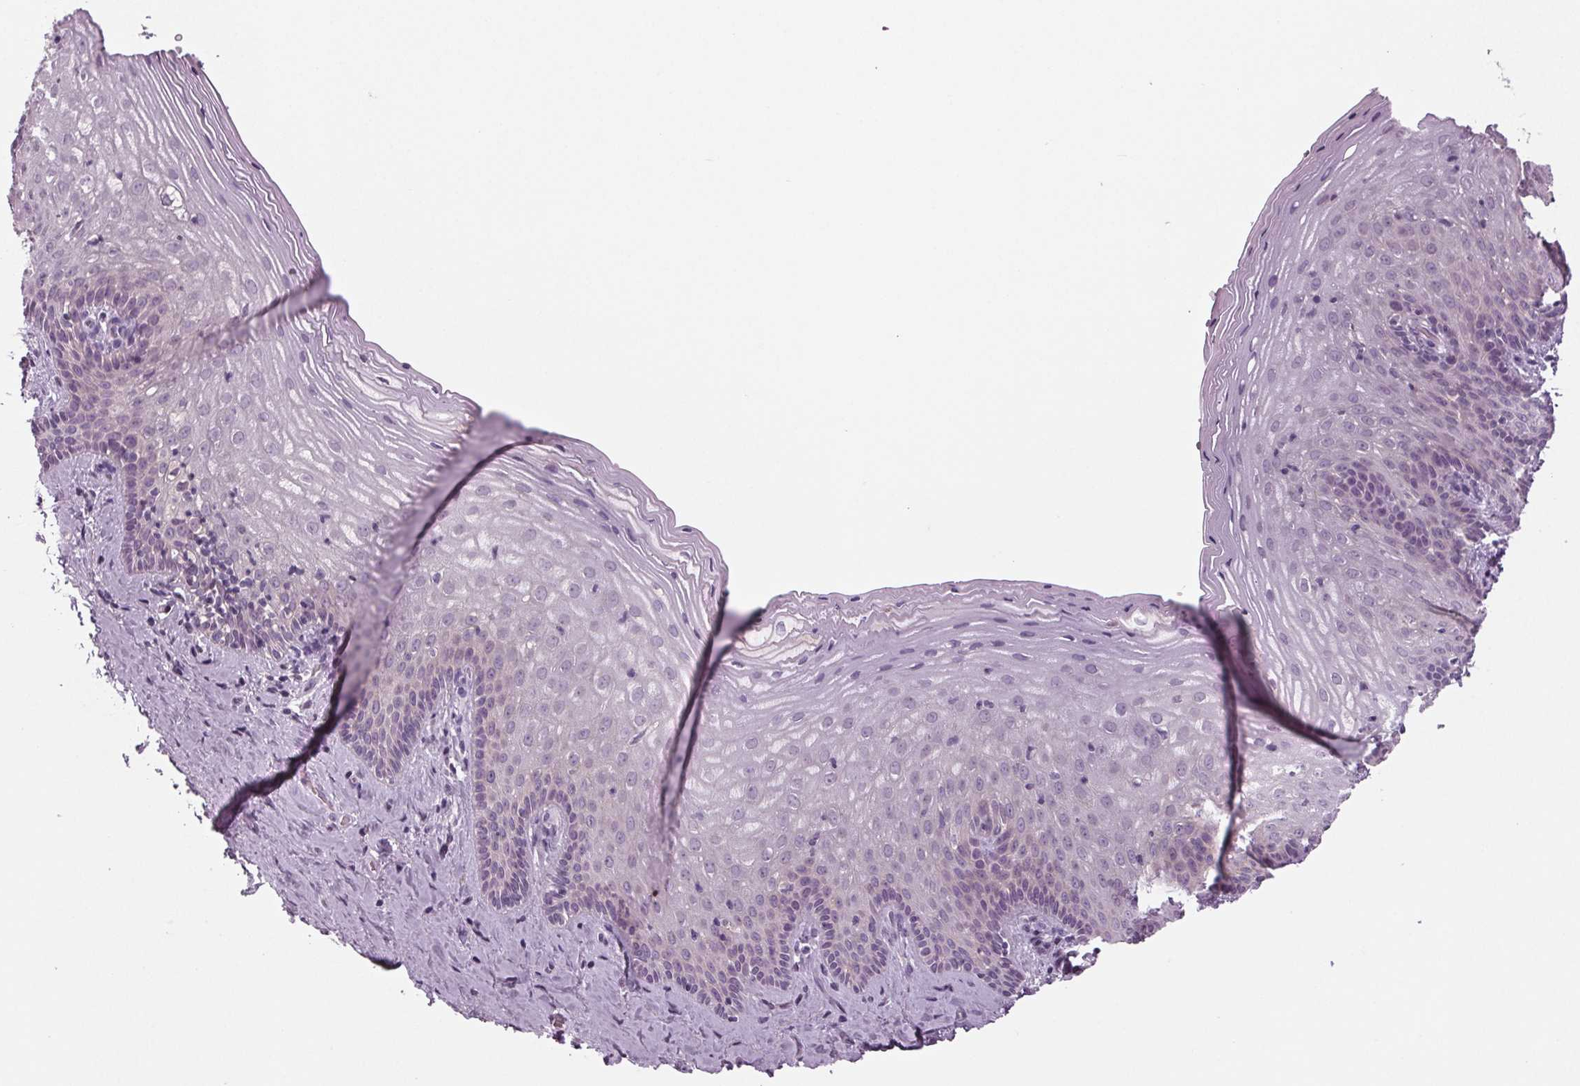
{"staining": {"intensity": "negative", "quantity": "none", "location": "none"}, "tissue": "vagina", "cell_type": "Squamous epithelial cells", "image_type": "normal", "snomed": [{"axis": "morphology", "description": "Normal tissue, NOS"}, {"axis": "topography", "description": "Vagina"}], "caption": "Immunohistochemical staining of benign human vagina shows no significant expression in squamous epithelial cells.", "gene": "BHLHE22", "patient": {"sex": "female", "age": 45}}